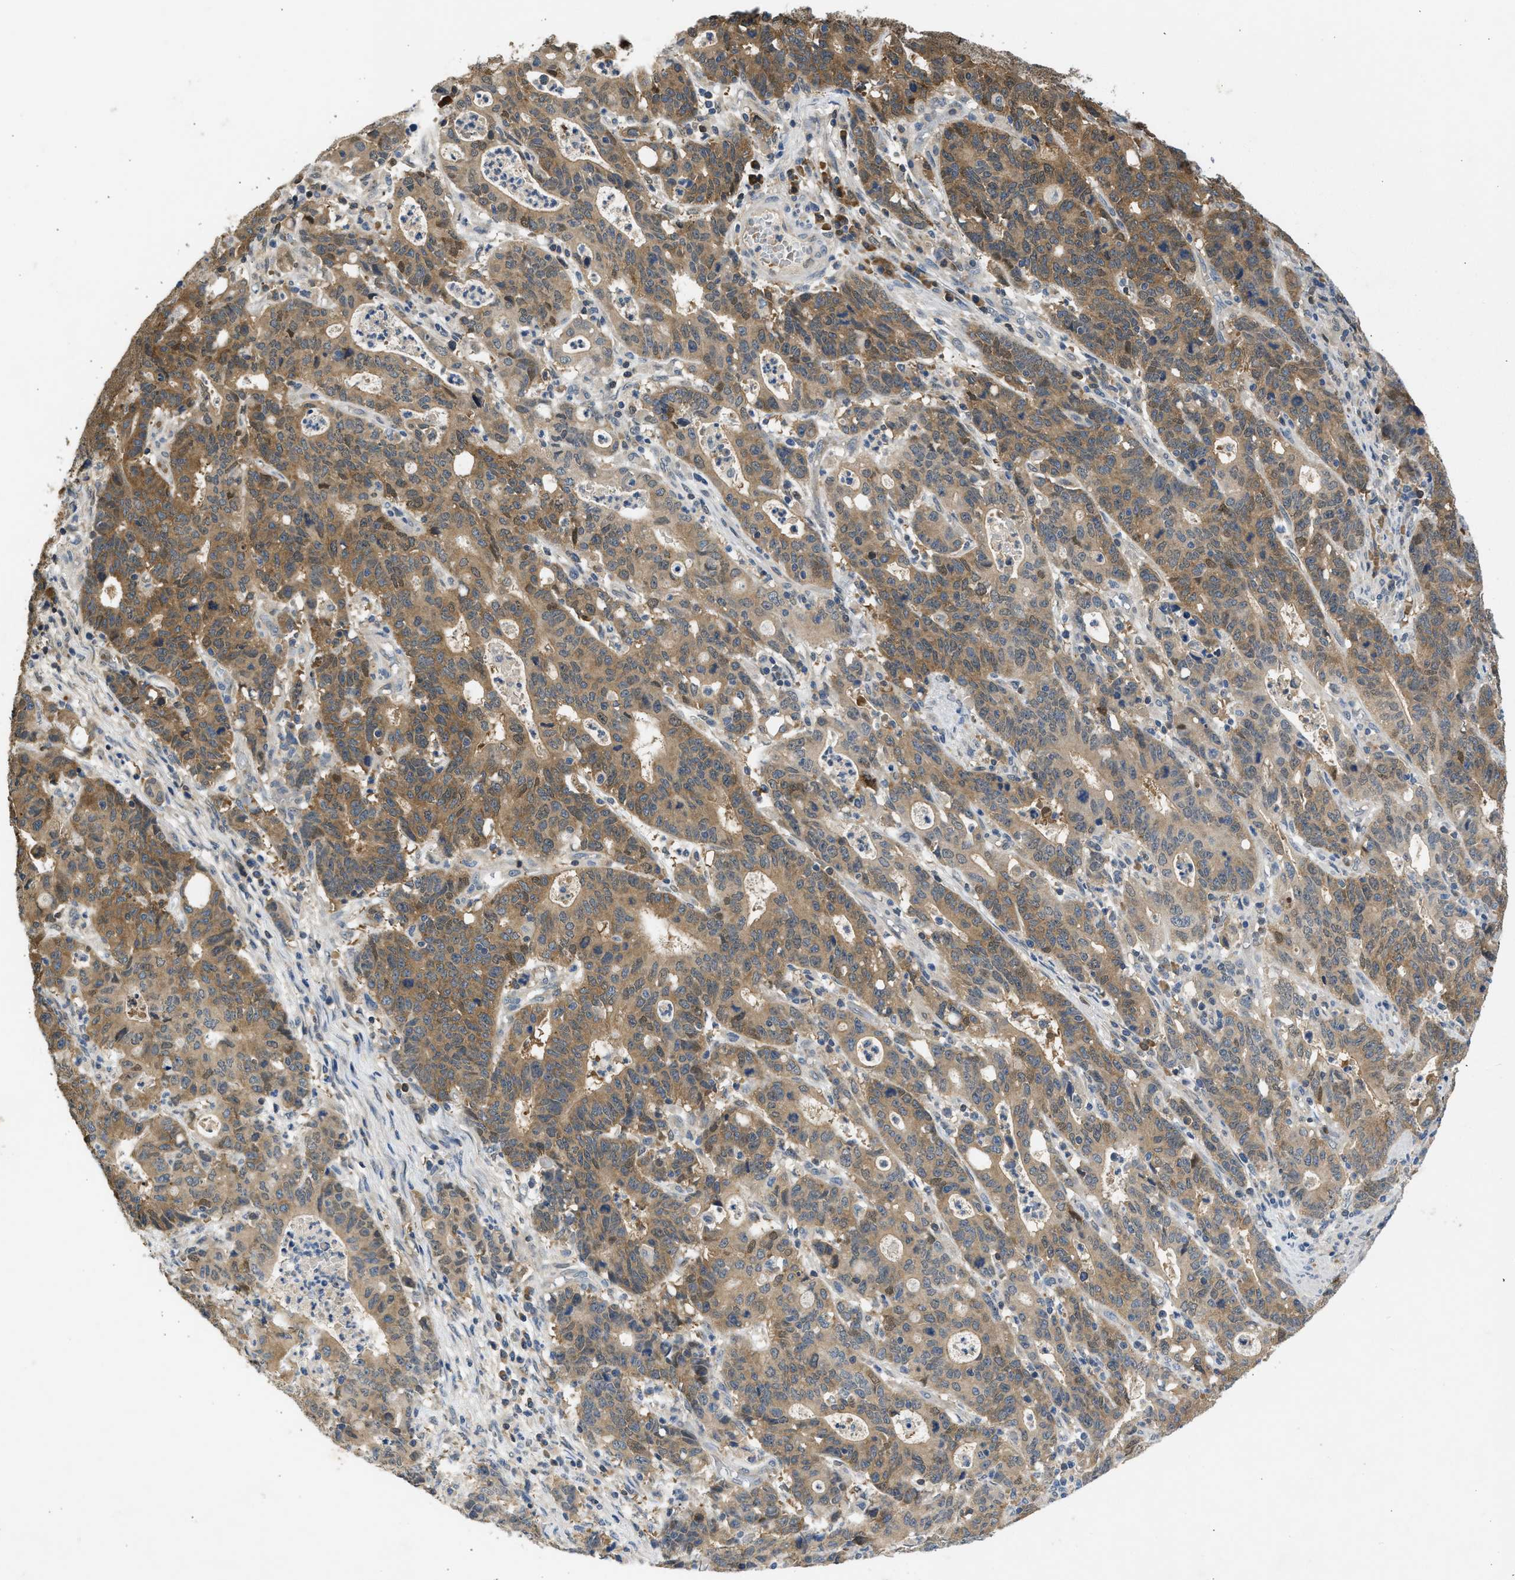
{"staining": {"intensity": "moderate", "quantity": ">75%", "location": "cytoplasmic/membranous"}, "tissue": "stomach cancer", "cell_type": "Tumor cells", "image_type": "cancer", "snomed": [{"axis": "morphology", "description": "Adenocarcinoma, NOS"}, {"axis": "topography", "description": "Stomach, upper"}], "caption": "DAB immunohistochemical staining of human stomach cancer (adenocarcinoma) reveals moderate cytoplasmic/membranous protein expression in approximately >75% of tumor cells.", "gene": "MAPK7", "patient": {"sex": "male", "age": 69}}